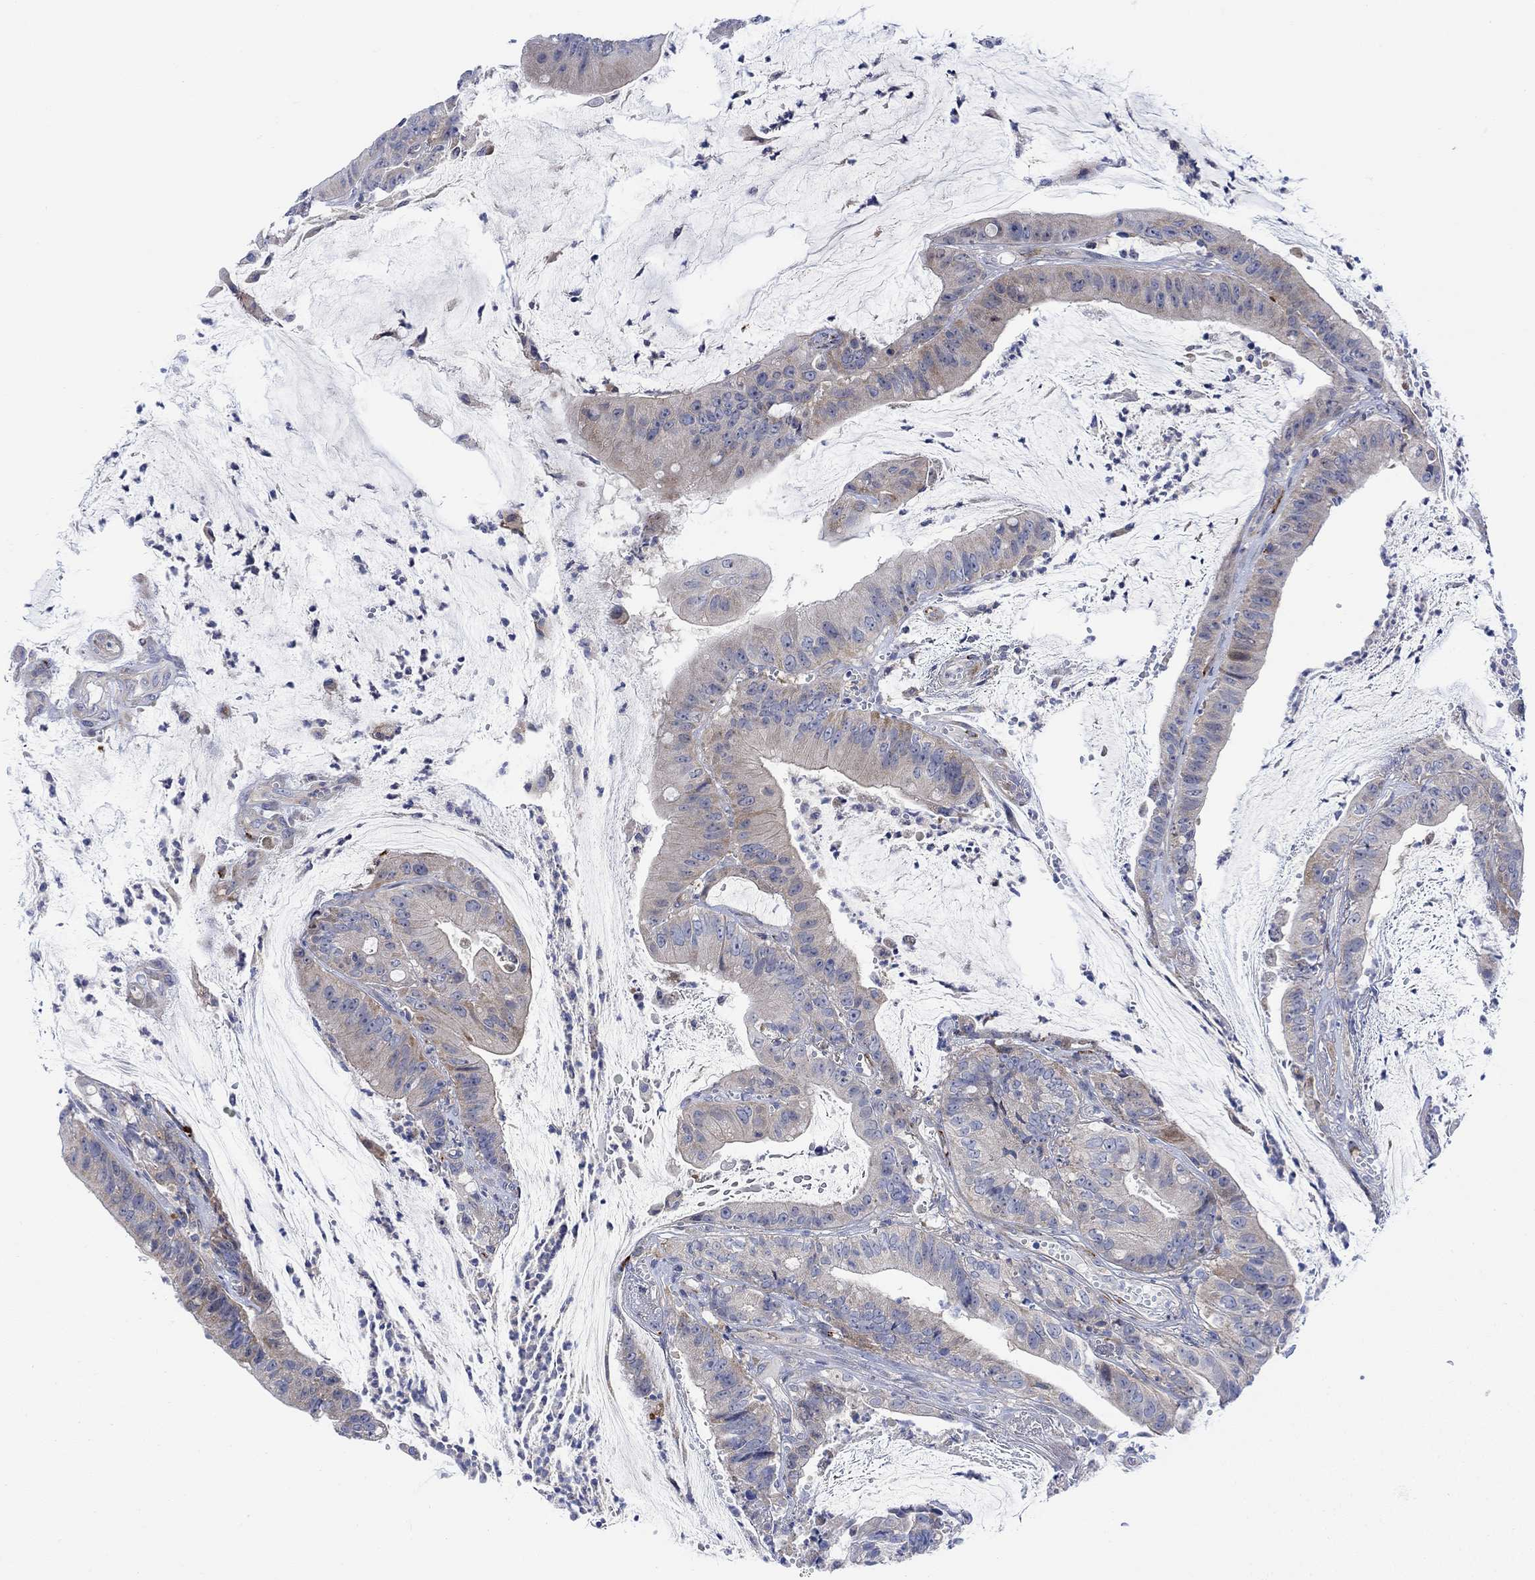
{"staining": {"intensity": "moderate", "quantity": "<25%", "location": "cytoplasmic/membranous"}, "tissue": "colorectal cancer", "cell_type": "Tumor cells", "image_type": "cancer", "snomed": [{"axis": "morphology", "description": "Adenocarcinoma, NOS"}, {"axis": "topography", "description": "Colon"}], "caption": "IHC staining of colorectal cancer (adenocarcinoma), which exhibits low levels of moderate cytoplasmic/membranous expression in approximately <25% of tumor cells indicating moderate cytoplasmic/membranous protein positivity. The staining was performed using DAB (3,3'-diaminobenzidine) (brown) for protein detection and nuclei were counterstained in hematoxylin (blue).", "gene": "ARSK", "patient": {"sex": "female", "age": 69}}